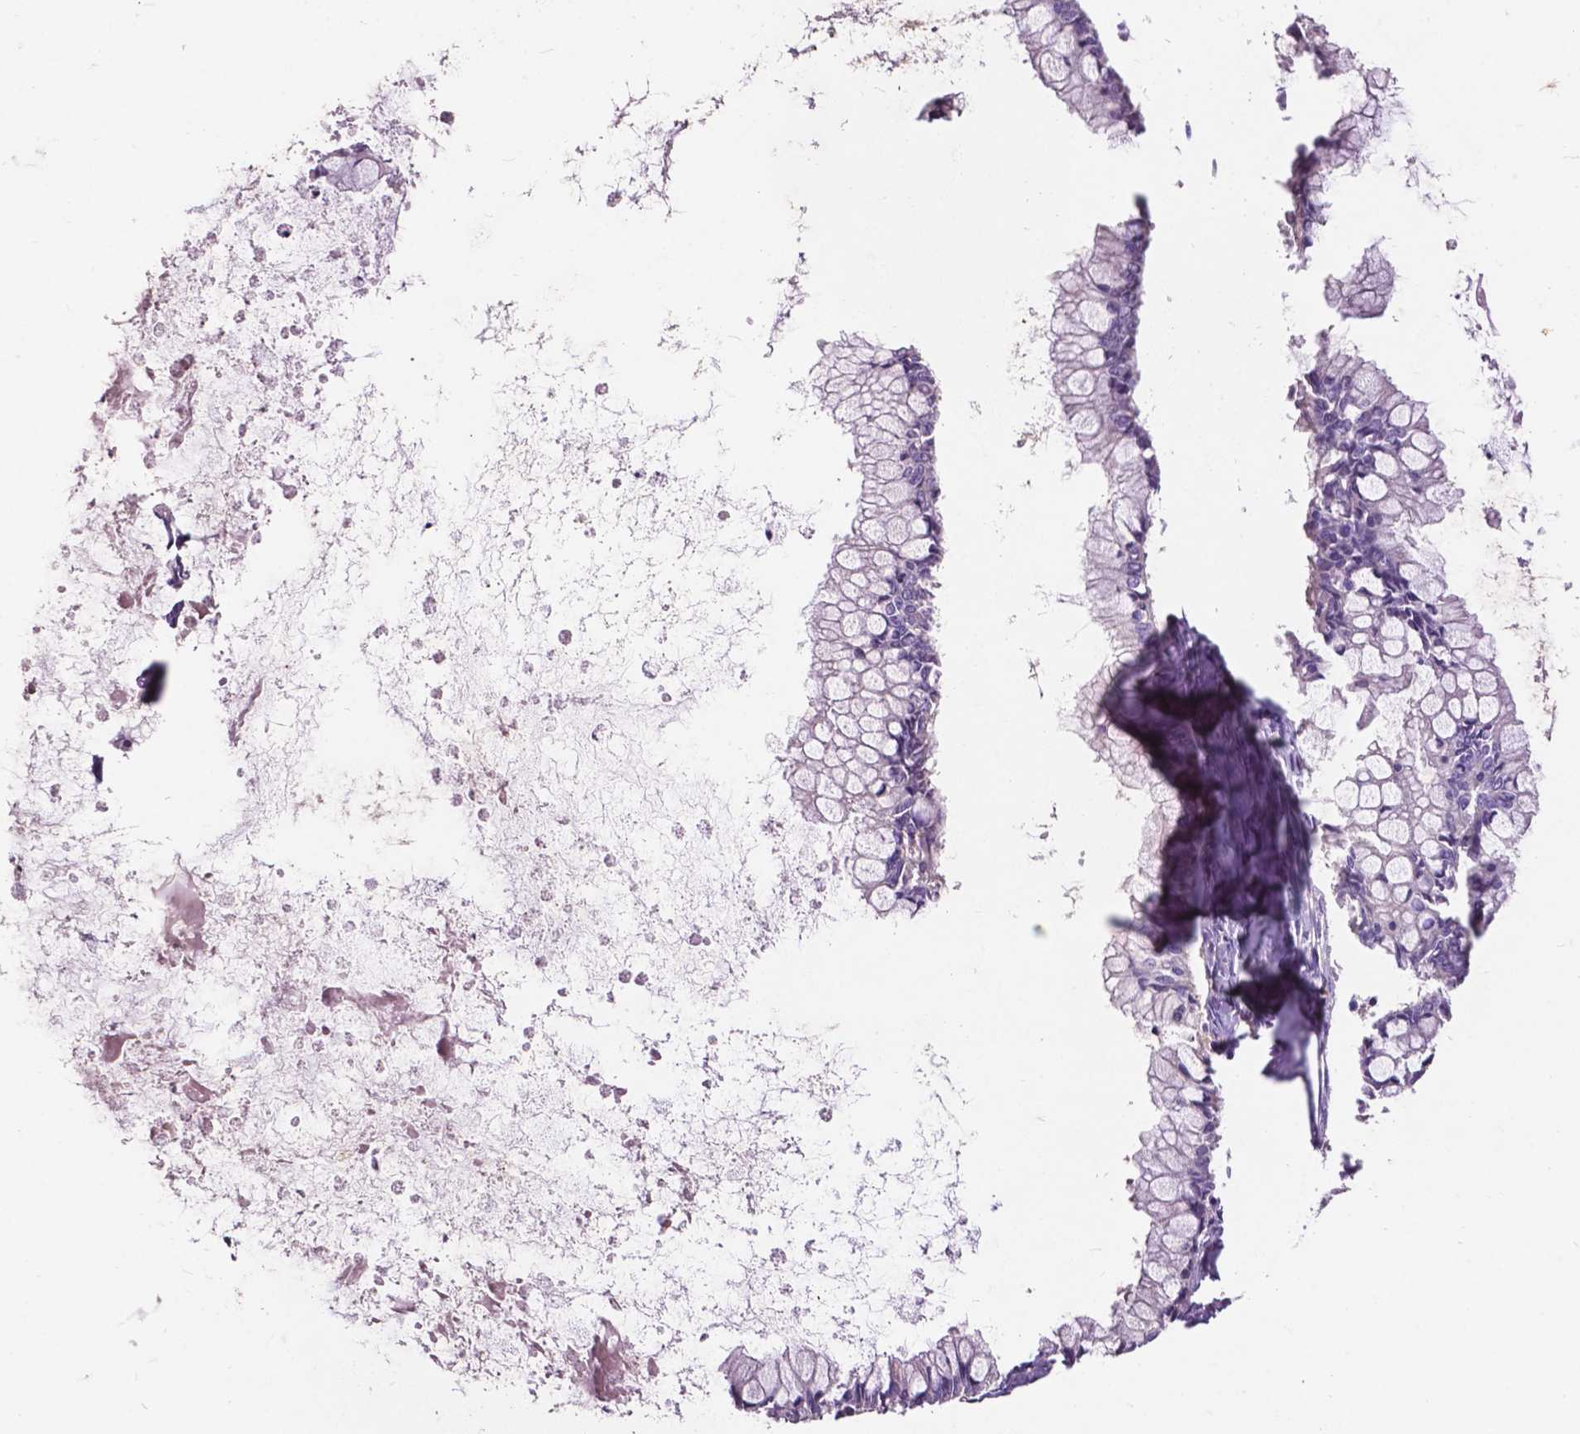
{"staining": {"intensity": "negative", "quantity": "none", "location": "none"}, "tissue": "ovarian cancer", "cell_type": "Tumor cells", "image_type": "cancer", "snomed": [{"axis": "morphology", "description": "Cystadenocarcinoma, mucinous, NOS"}, {"axis": "topography", "description": "Ovary"}], "caption": "Ovarian cancer was stained to show a protein in brown. There is no significant expression in tumor cells.", "gene": "PLSCR1", "patient": {"sex": "female", "age": 67}}